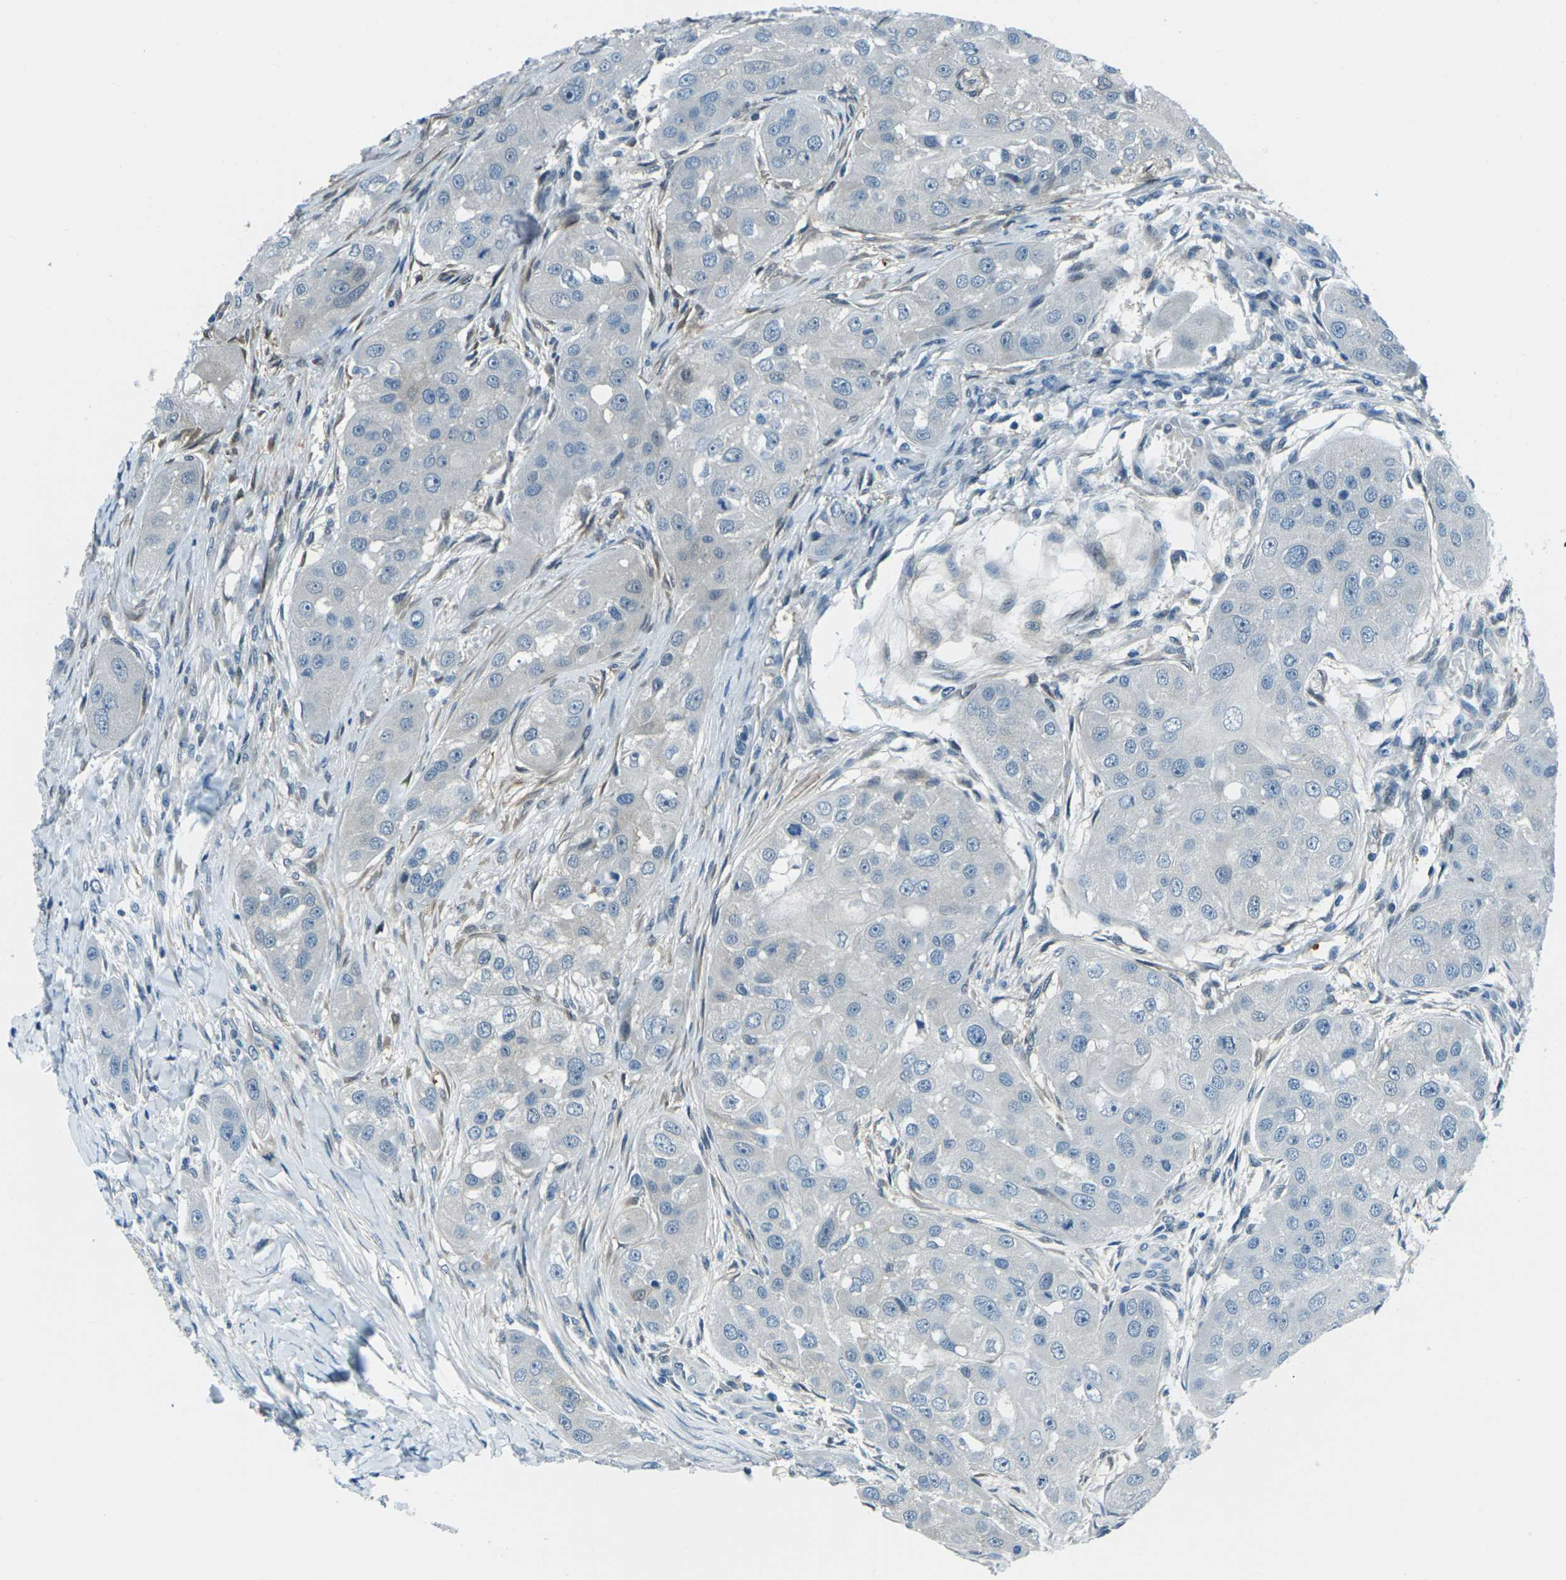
{"staining": {"intensity": "negative", "quantity": "none", "location": "none"}, "tissue": "head and neck cancer", "cell_type": "Tumor cells", "image_type": "cancer", "snomed": [{"axis": "morphology", "description": "Normal tissue, NOS"}, {"axis": "morphology", "description": "Squamous cell carcinoma, NOS"}, {"axis": "topography", "description": "Skeletal muscle"}, {"axis": "topography", "description": "Head-Neck"}], "caption": "Immunohistochemistry photomicrograph of neoplastic tissue: head and neck squamous cell carcinoma stained with DAB reveals no significant protein staining in tumor cells.", "gene": "NANOS2", "patient": {"sex": "male", "age": 51}}